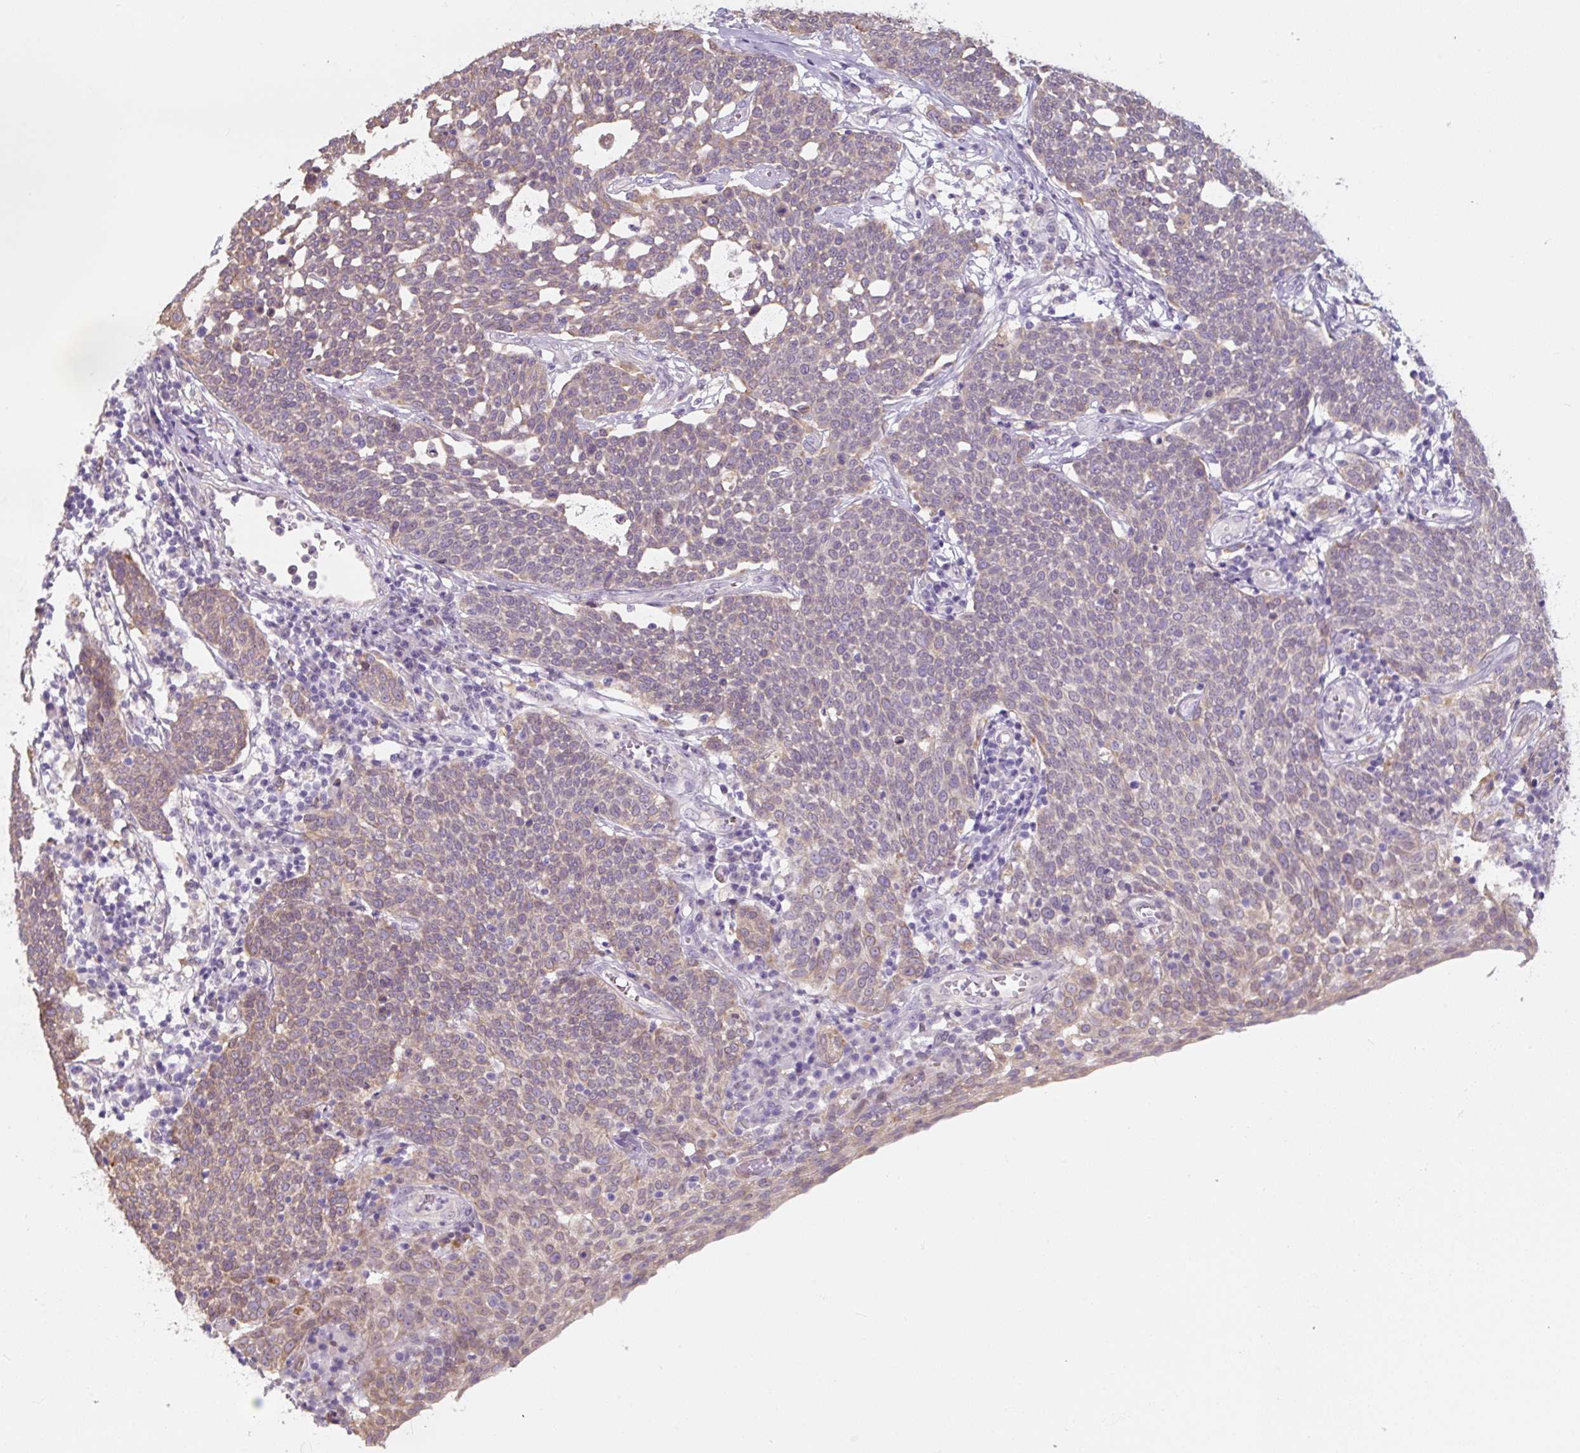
{"staining": {"intensity": "weak", "quantity": "25%-75%", "location": "cytoplasmic/membranous"}, "tissue": "cervical cancer", "cell_type": "Tumor cells", "image_type": "cancer", "snomed": [{"axis": "morphology", "description": "Squamous cell carcinoma, NOS"}, {"axis": "topography", "description": "Cervix"}], "caption": "Immunohistochemical staining of human squamous cell carcinoma (cervical) demonstrates low levels of weak cytoplasmic/membranous expression in approximately 25%-75% of tumor cells. The protein of interest is stained brown, and the nuclei are stained in blue (DAB IHC with brightfield microscopy, high magnification).", "gene": "ASRGL1", "patient": {"sex": "female", "age": 34}}